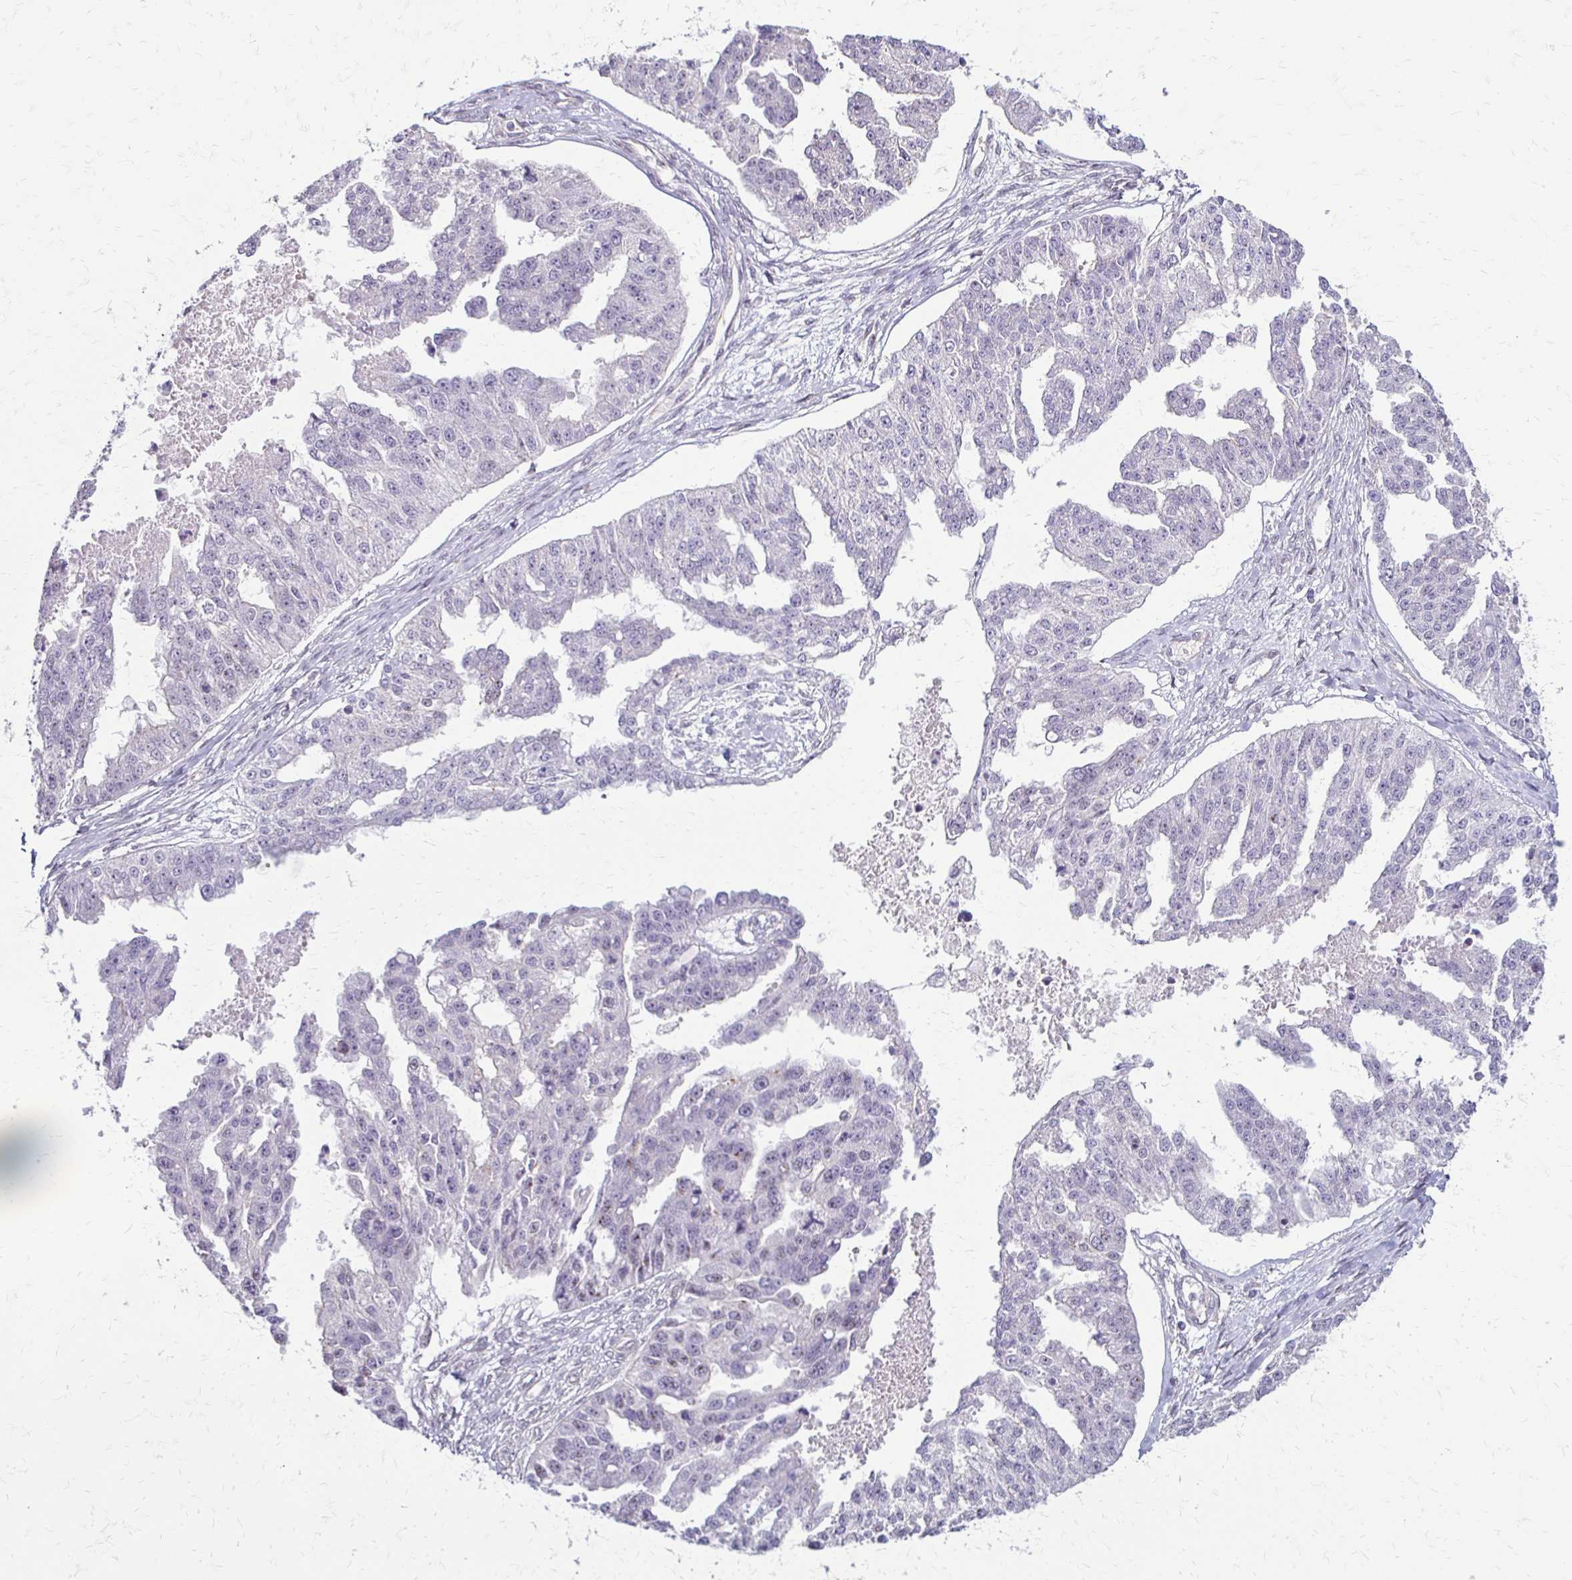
{"staining": {"intensity": "negative", "quantity": "none", "location": "none"}, "tissue": "ovarian cancer", "cell_type": "Tumor cells", "image_type": "cancer", "snomed": [{"axis": "morphology", "description": "Cystadenocarcinoma, serous, NOS"}, {"axis": "topography", "description": "Ovary"}], "caption": "DAB (3,3'-diaminobenzidine) immunohistochemical staining of human ovarian serous cystadenocarcinoma demonstrates no significant positivity in tumor cells.", "gene": "CFL2", "patient": {"sex": "female", "age": 58}}